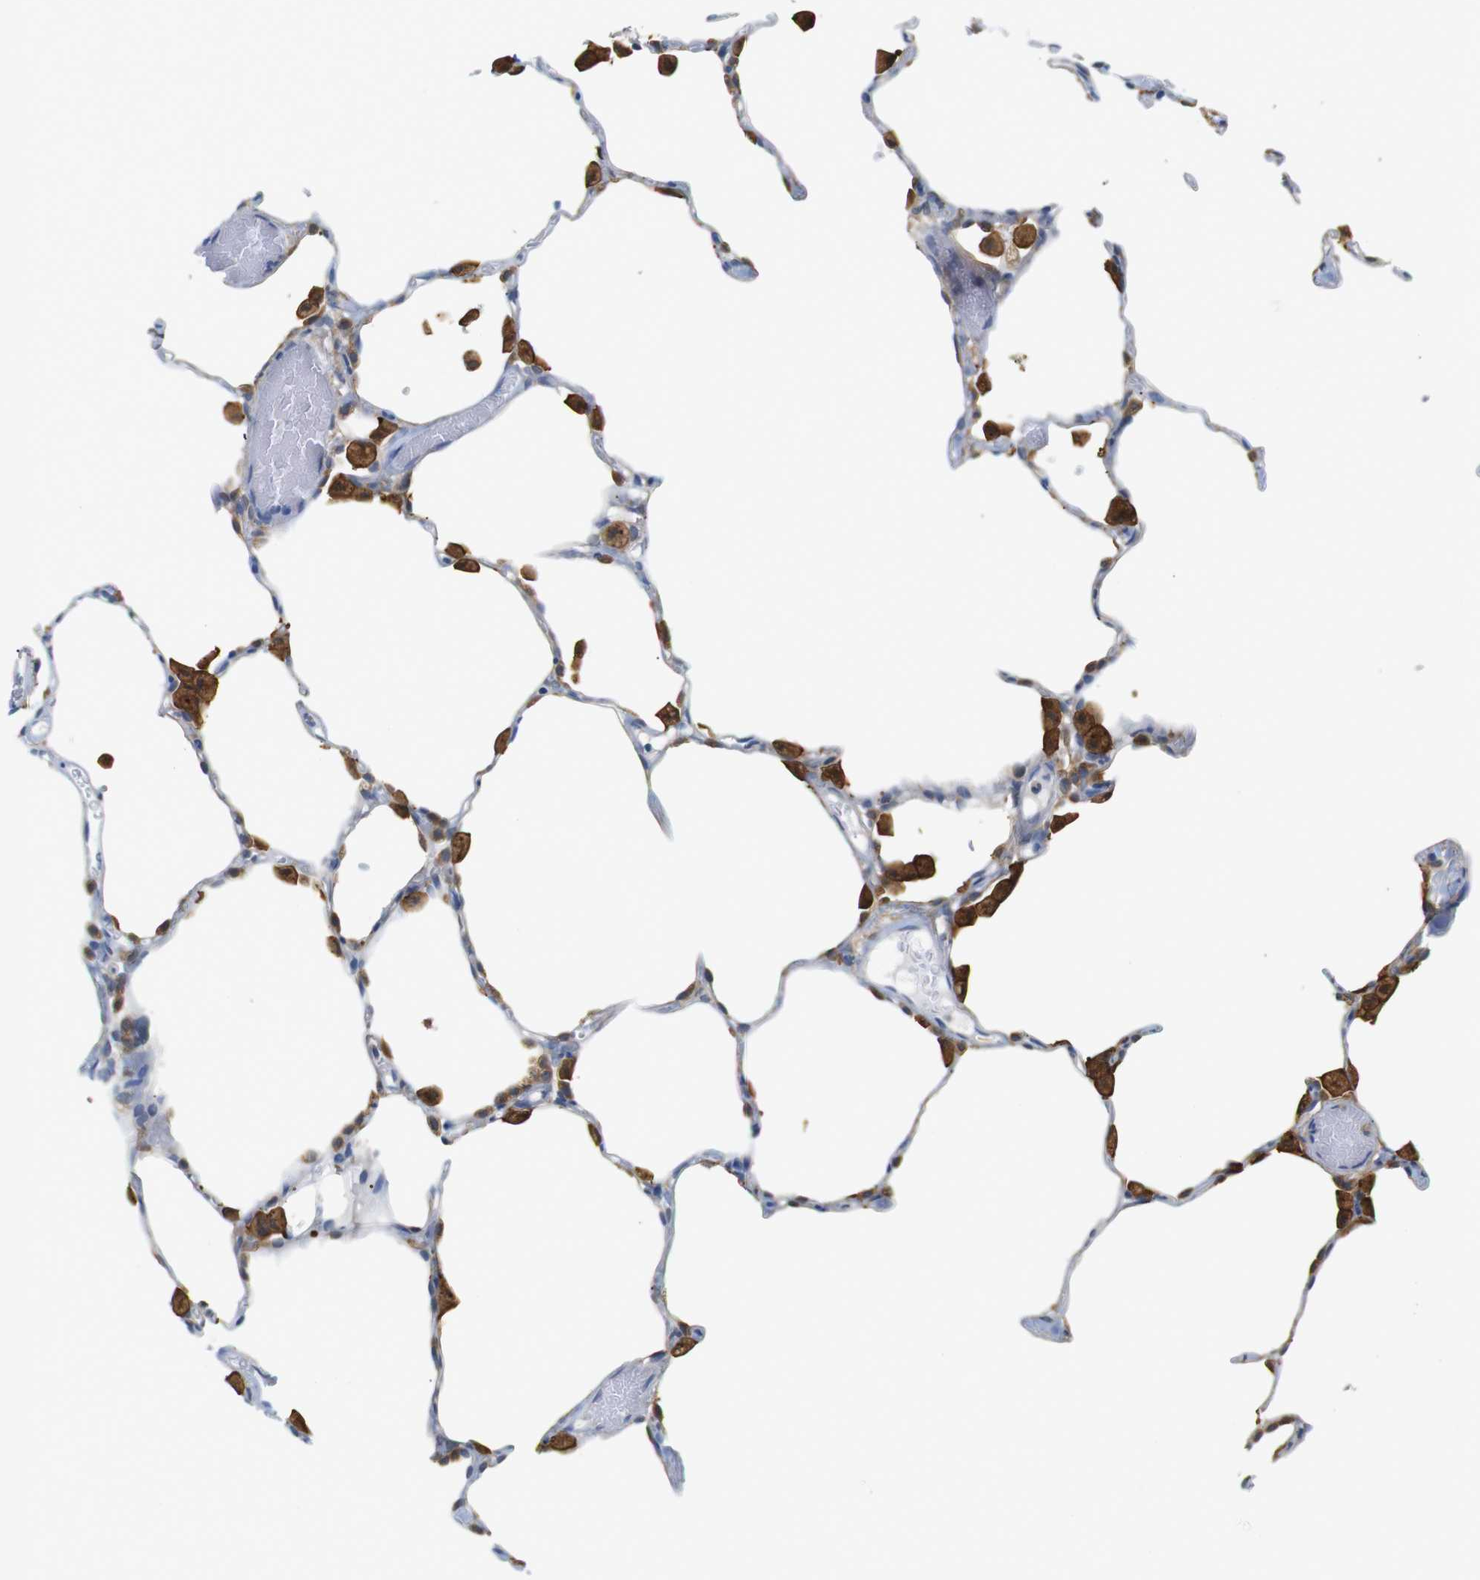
{"staining": {"intensity": "weak", "quantity": "<25%", "location": "cytoplasmic/membranous"}, "tissue": "lung", "cell_type": "Alveolar cells", "image_type": "normal", "snomed": [{"axis": "morphology", "description": "Normal tissue, NOS"}, {"axis": "topography", "description": "Lung"}], "caption": "Immunohistochemistry (IHC) micrograph of unremarkable lung: human lung stained with DAB (3,3'-diaminobenzidine) exhibits no significant protein expression in alveolar cells.", "gene": "NEBL", "patient": {"sex": "female", "age": 49}}